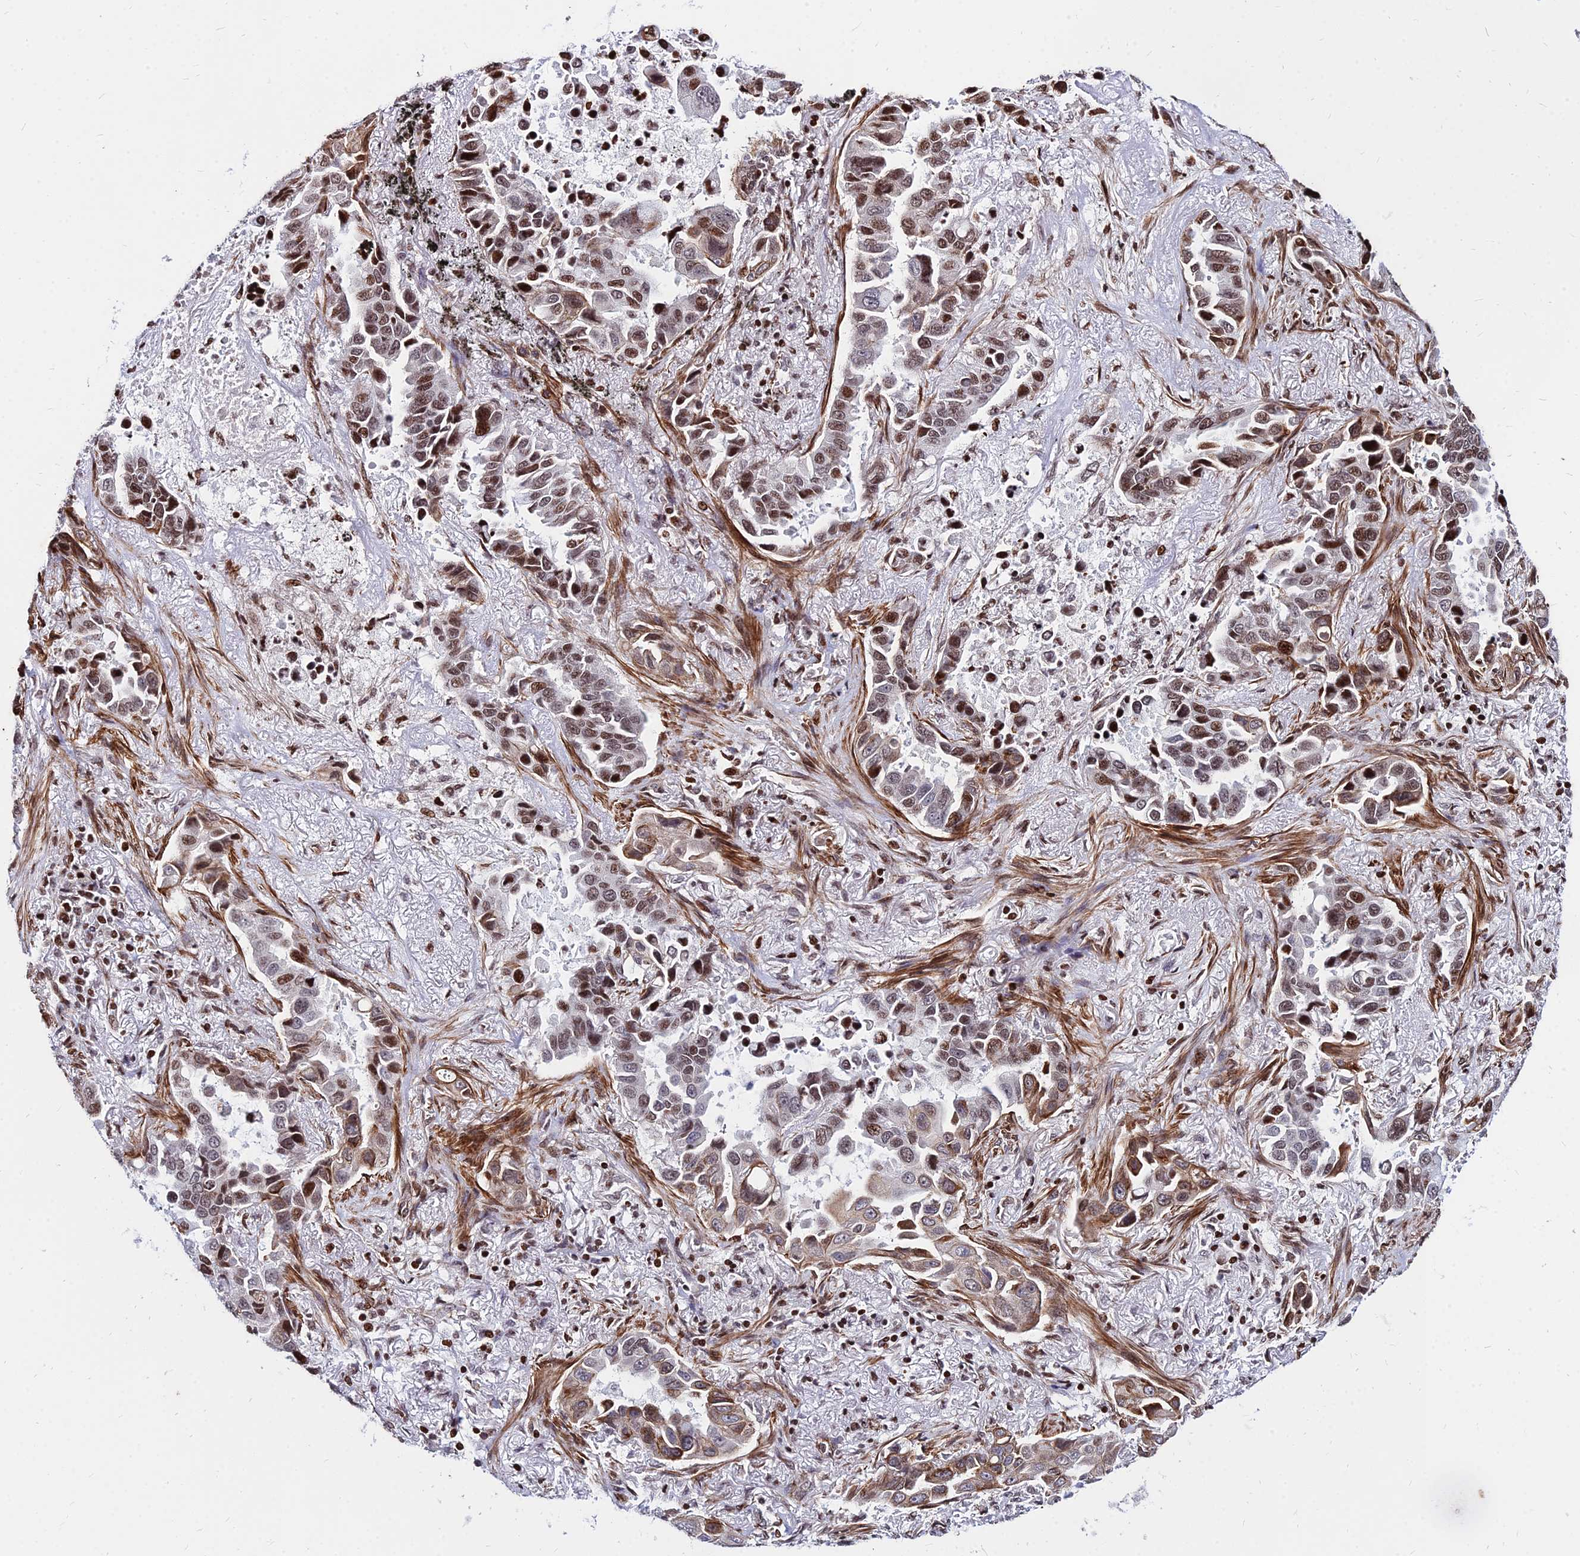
{"staining": {"intensity": "moderate", "quantity": ">75%", "location": "nuclear"}, "tissue": "lung cancer", "cell_type": "Tumor cells", "image_type": "cancer", "snomed": [{"axis": "morphology", "description": "Adenocarcinoma, NOS"}, {"axis": "topography", "description": "Lung"}], "caption": "IHC staining of lung cancer, which shows medium levels of moderate nuclear staining in approximately >75% of tumor cells indicating moderate nuclear protein expression. The staining was performed using DAB (brown) for protein detection and nuclei were counterstained in hematoxylin (blue).", "gene": "NYAP2", "patient": {"sex": "male", "age": 64}}